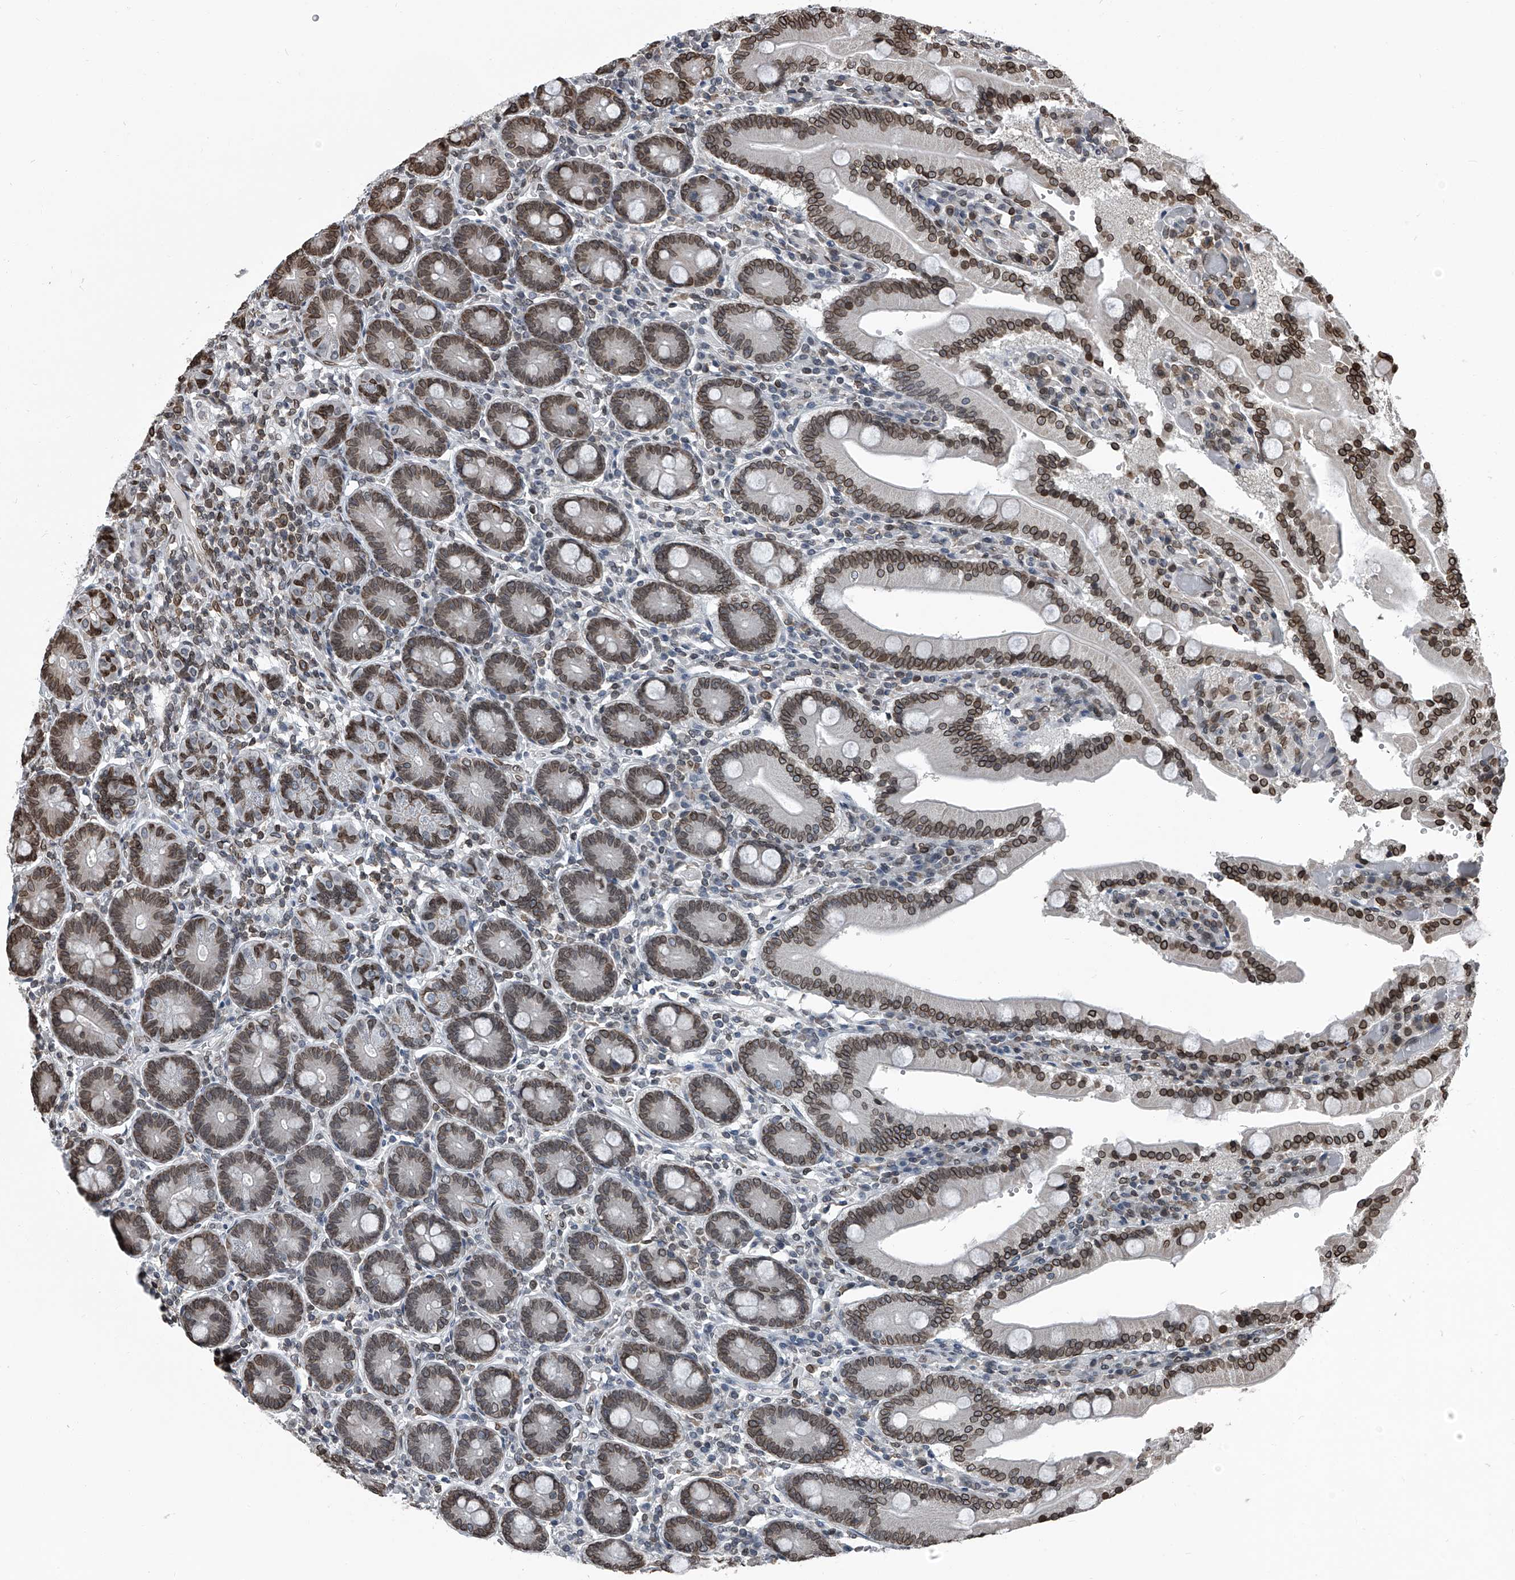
{"staining": {"intensity": "moderate", "quantity": ">75%", "location": "cytoplasmic/membranous,nuclear"}, "tissue": "duodenum", "cell_type": "Glandular cells", "image_type": "normal", "snomed": [{"axis": "morphology", "description": "Normal tissue, NOS"}, {"axis": "topography", "description": "Duodenum"}], "caption": "Moderate cytoplasmic/membranous,nuclear protein expression is appreciated in approximately >75% of glandular cells in duodenum.", "gene": "PHF20", "patient": {"sex": "female", "age": 62}}